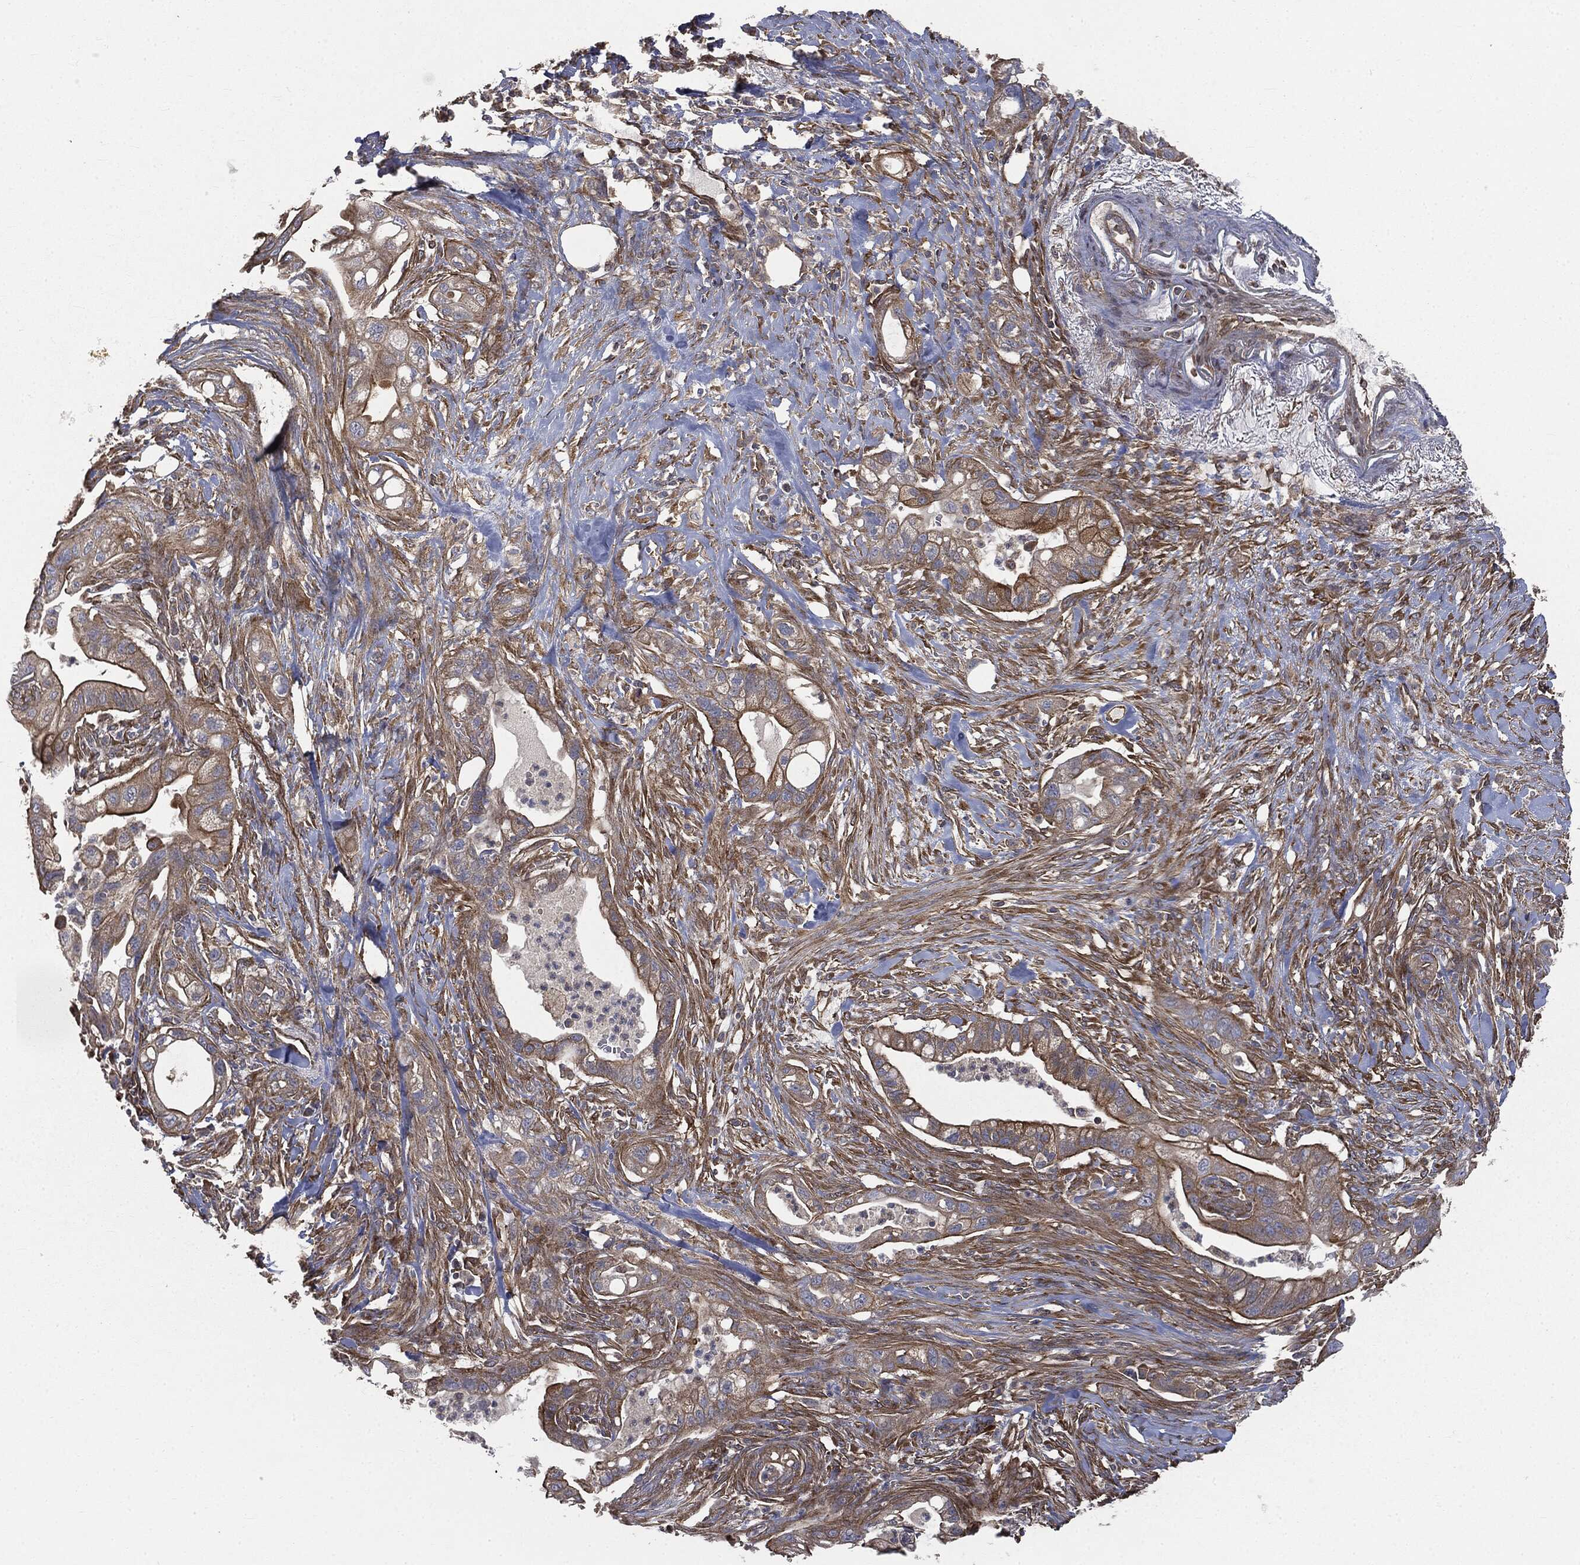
{"staining": {"intensity": "strong", "quantity": "25%-75%", "location": "cytoplasmic/membranous"}, "tissue": "pancreatic cancer", "cell_type": "Tumor cells", "image_type": "cancer", "snomed": [{"axis": "morphology", "description": "Adenocarcinoma, NOS"}, {"axis": "topography", "description": "Pancreas"}], "caption": "Strong cytoplasmic/membranous staining for a protein is identified in about 25%-75% of tumor cells of pancreatic cancer using IHC.", "gene": "EPS15L1", "patient": {"sex": "male", "age": 44}}